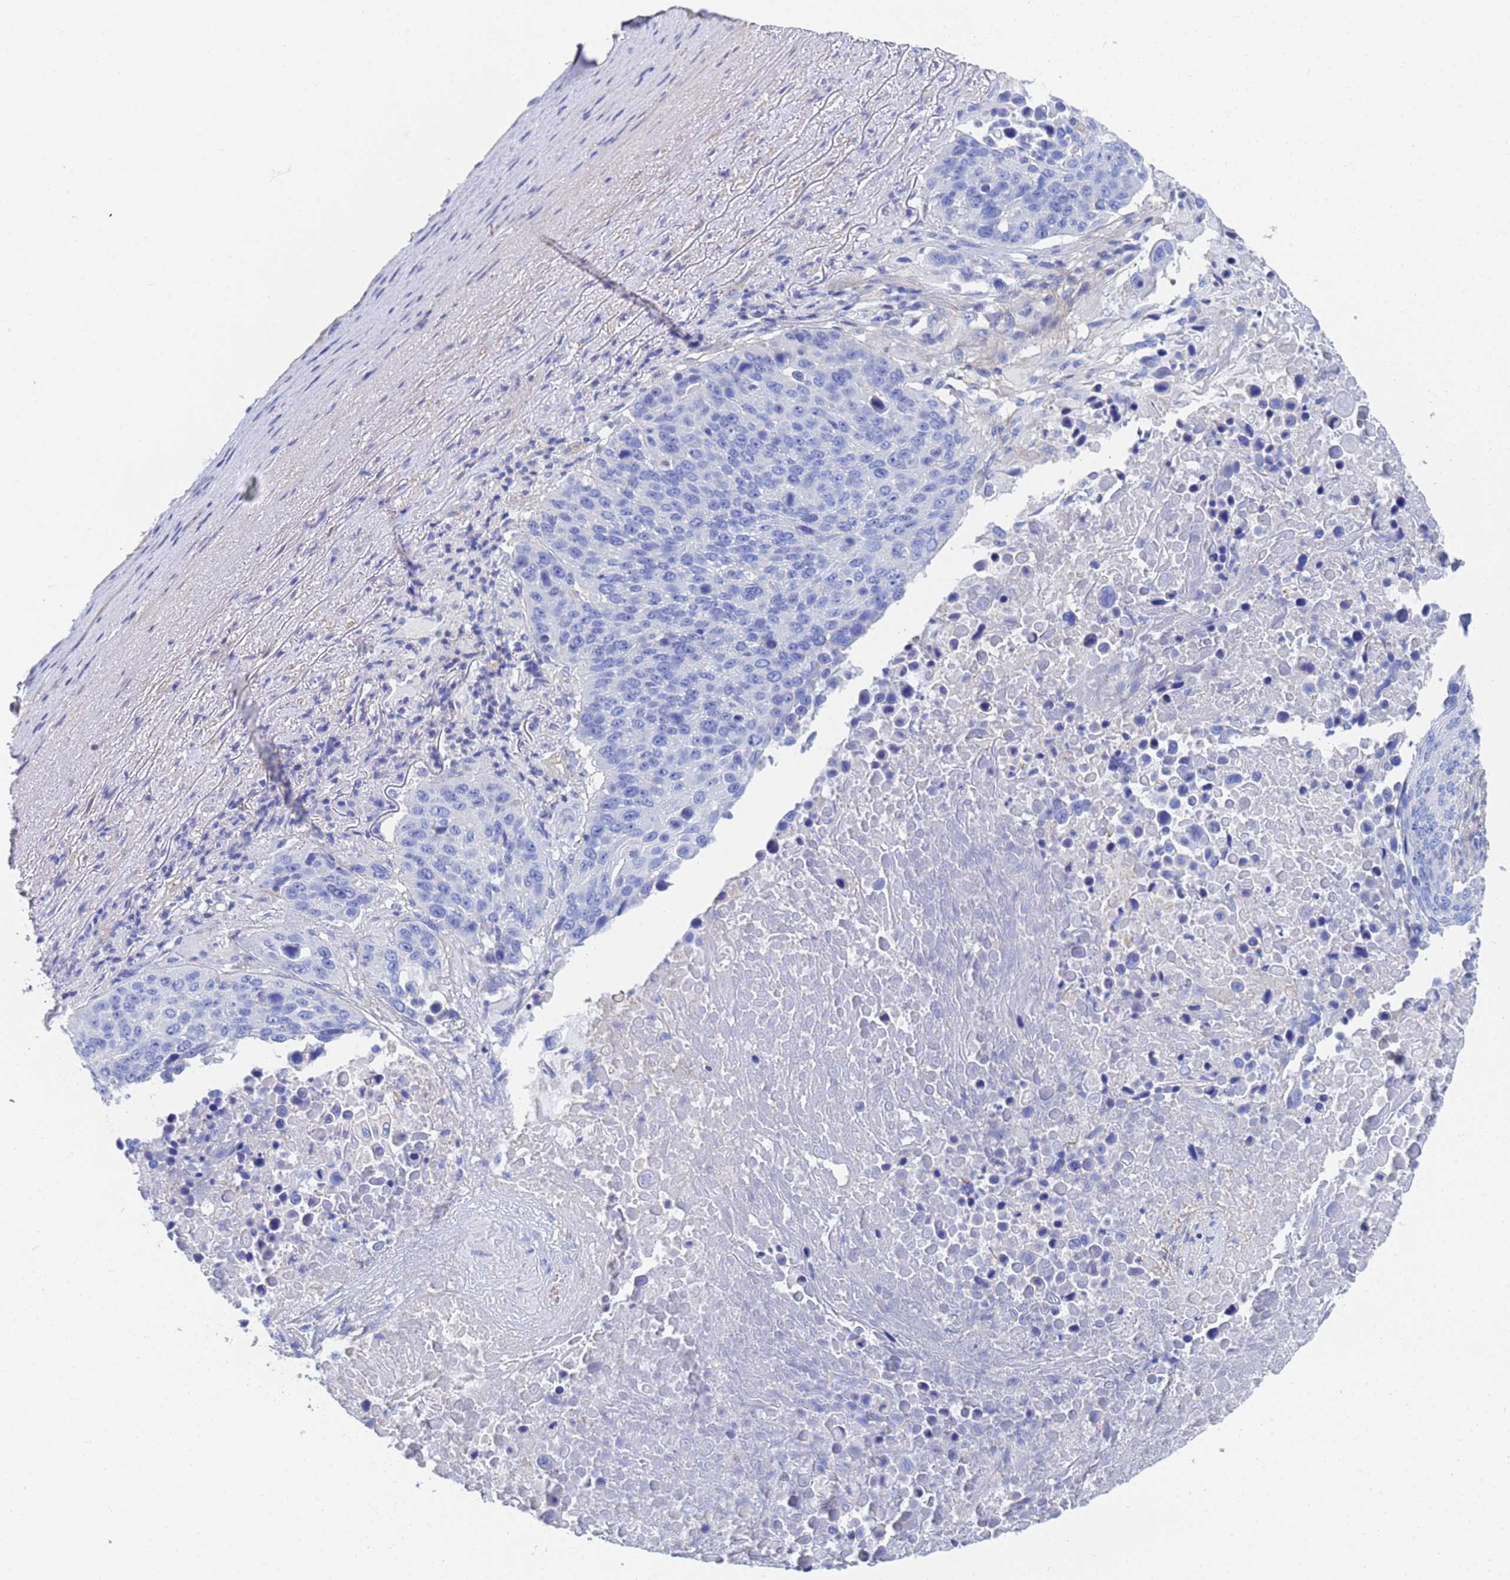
{"staining": {"intensity": "negative", "quantity": "none", "location": "none"}, "tissue": "lung cancer", "cell_type": "Tumor cells", "image_type": "cancer", "snomed": [{"axis": "morphology", "description": "Normal tissue, NOS"}, {"axis": "morphology", "description": "Squamous cell carcinoma, NOS"}, {"axis": "topography", "description": "Lymph node"}, {"axis": "topography", "description": "Lung"}], "caption": "Human lung cancer (squamous cell carcinoma) stained for a protein using immunohistochemistry (IHC) shows no expression in tumor cells.", "gene": "CST4", "patient": {"sex": "male", "age": 66}}